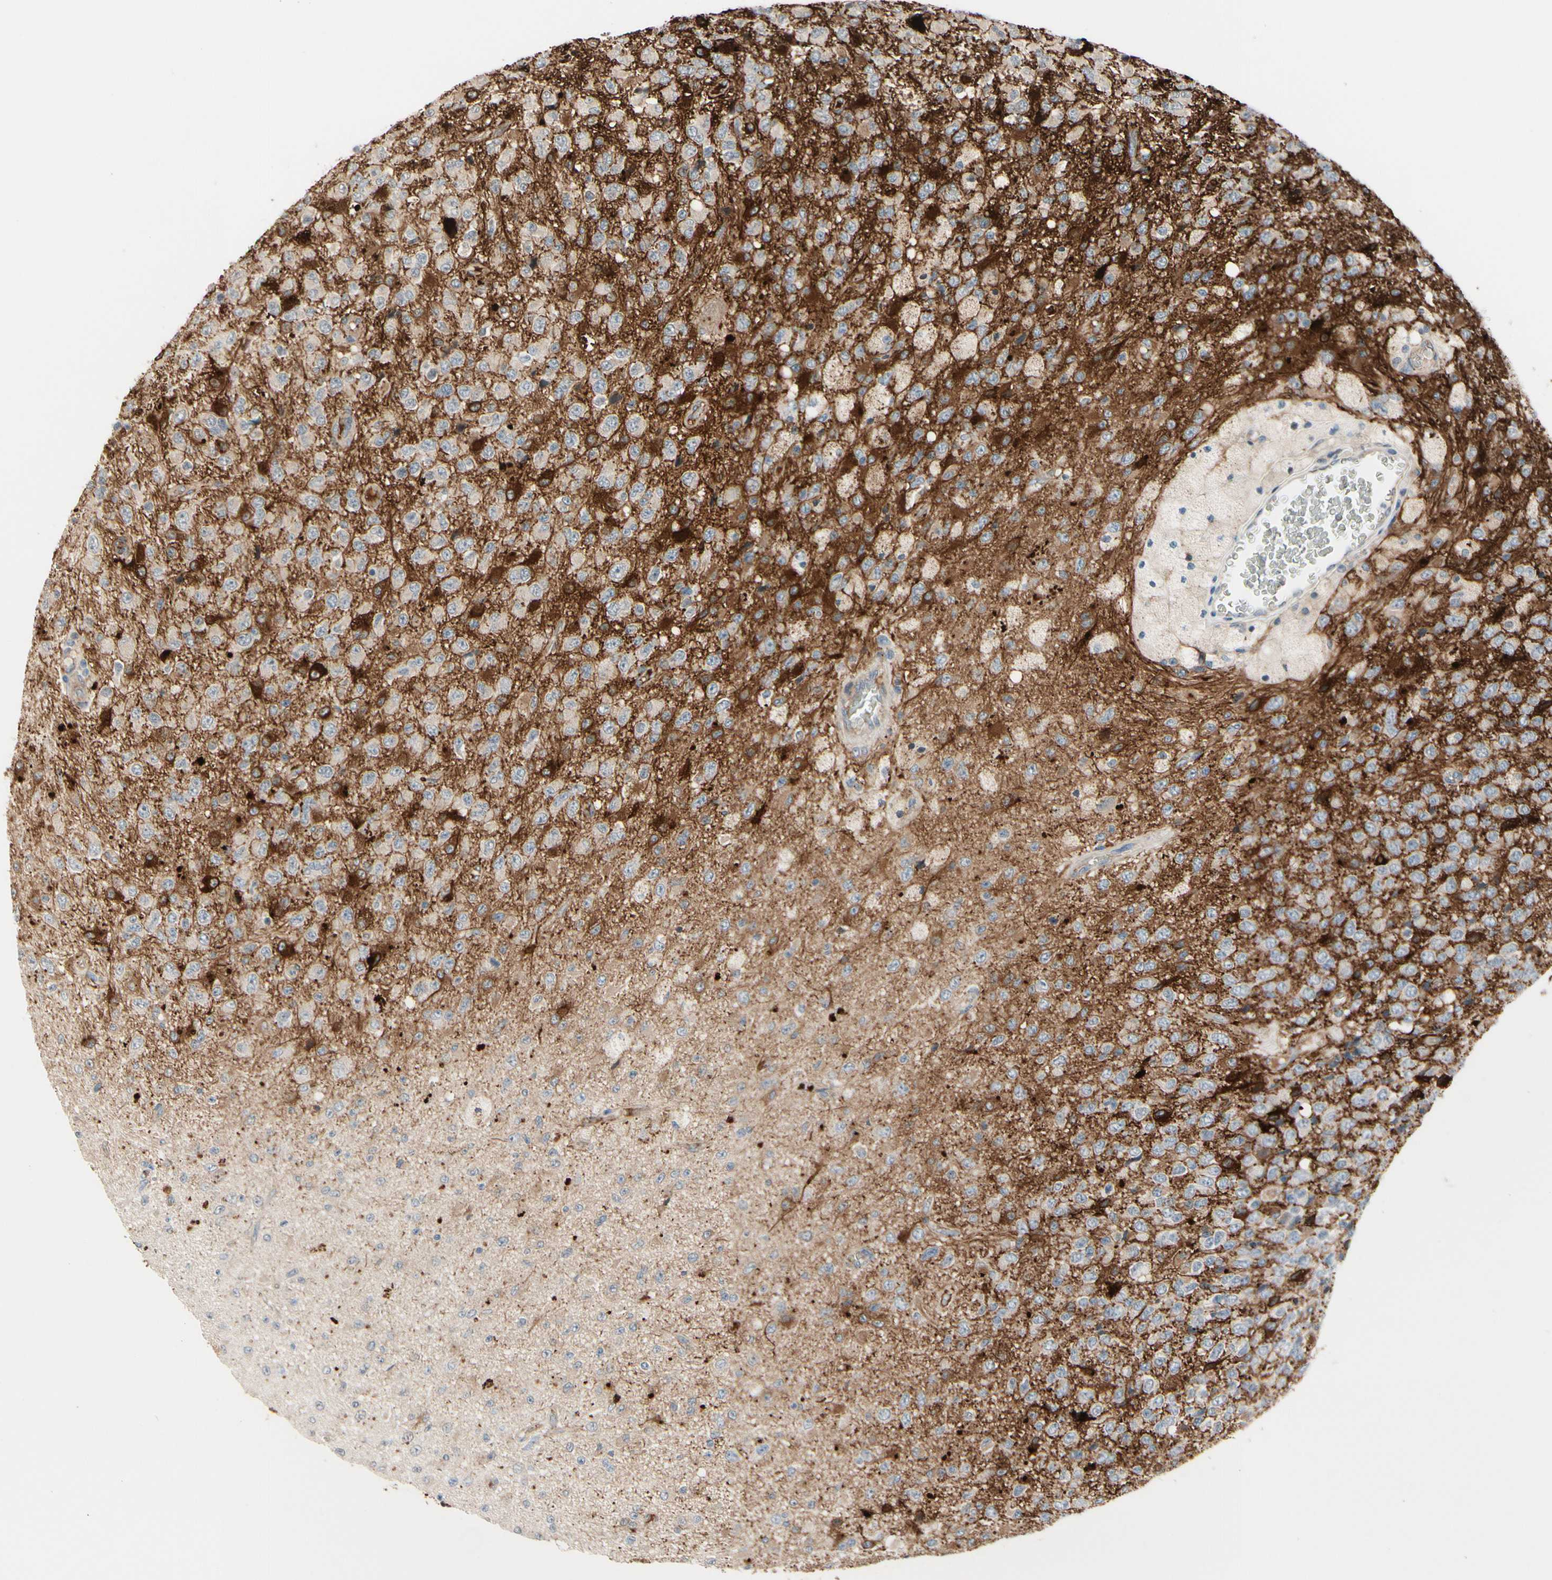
{"staining": {"intensity": "strong", "quantity": "<25%", "location": "cytoplasmic/membranous"}, "tissue": "glioma", "cell_type": "Tumor cells", "image_type": "cancer", "snomed": [{"axis": "morphology", "description": "Glioma, malignant, High grade"}, {"axis": "topography", "description": "pancreas cauda"}], "caption": "Malignant glioma (high-grade) stained for a protein demonstrates strong cytoplasmic/membranous positivity in tumor cells.", "gene": "SNX29", "patient": {"sex": "male", "age": 60}}